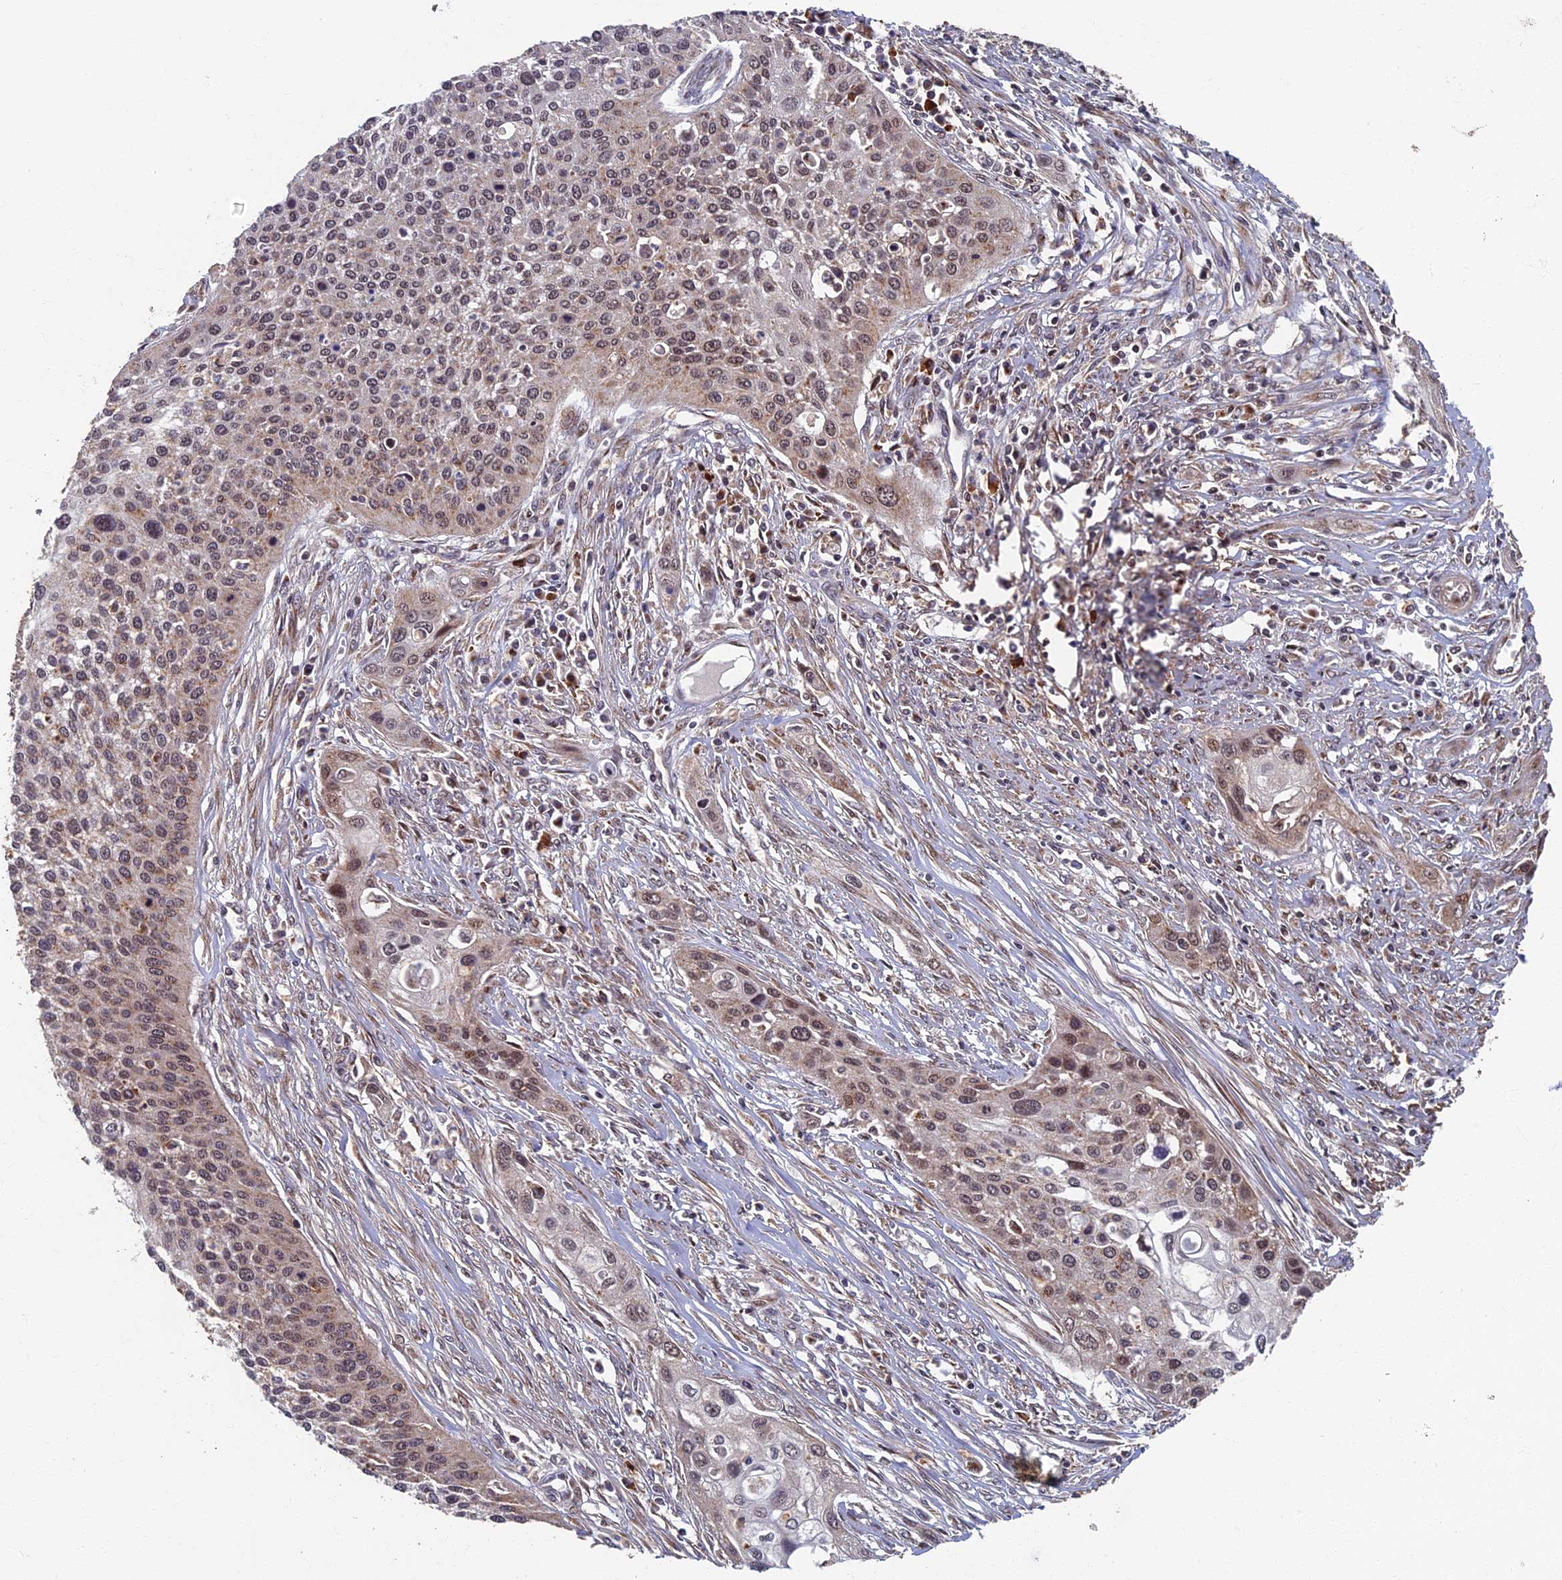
{"staining": {"intensity": "moderate", "quantity": ">75%", "location": "nuclear"}, "tissue": "cervical cancer", "cell_type": "Tumor cells", "image_type": "cancer", "snomed": [{"axis": "morphology", "description": "Squamous cell carcinoma, NOS"}, {"axis": "topography", "description": "Cervix"}], "caption": "The immunohistochemical stain highlights moderate nuclear expression in tumor cells of cervical cancer (squamous cell carcinoma) tissue. (DAB (3,3'-diaminobenzidine) IHC with brightfield microscopy, high magnification).", "gene": "RASGRF1", "patient": {"sex": "female", "age": 34}}